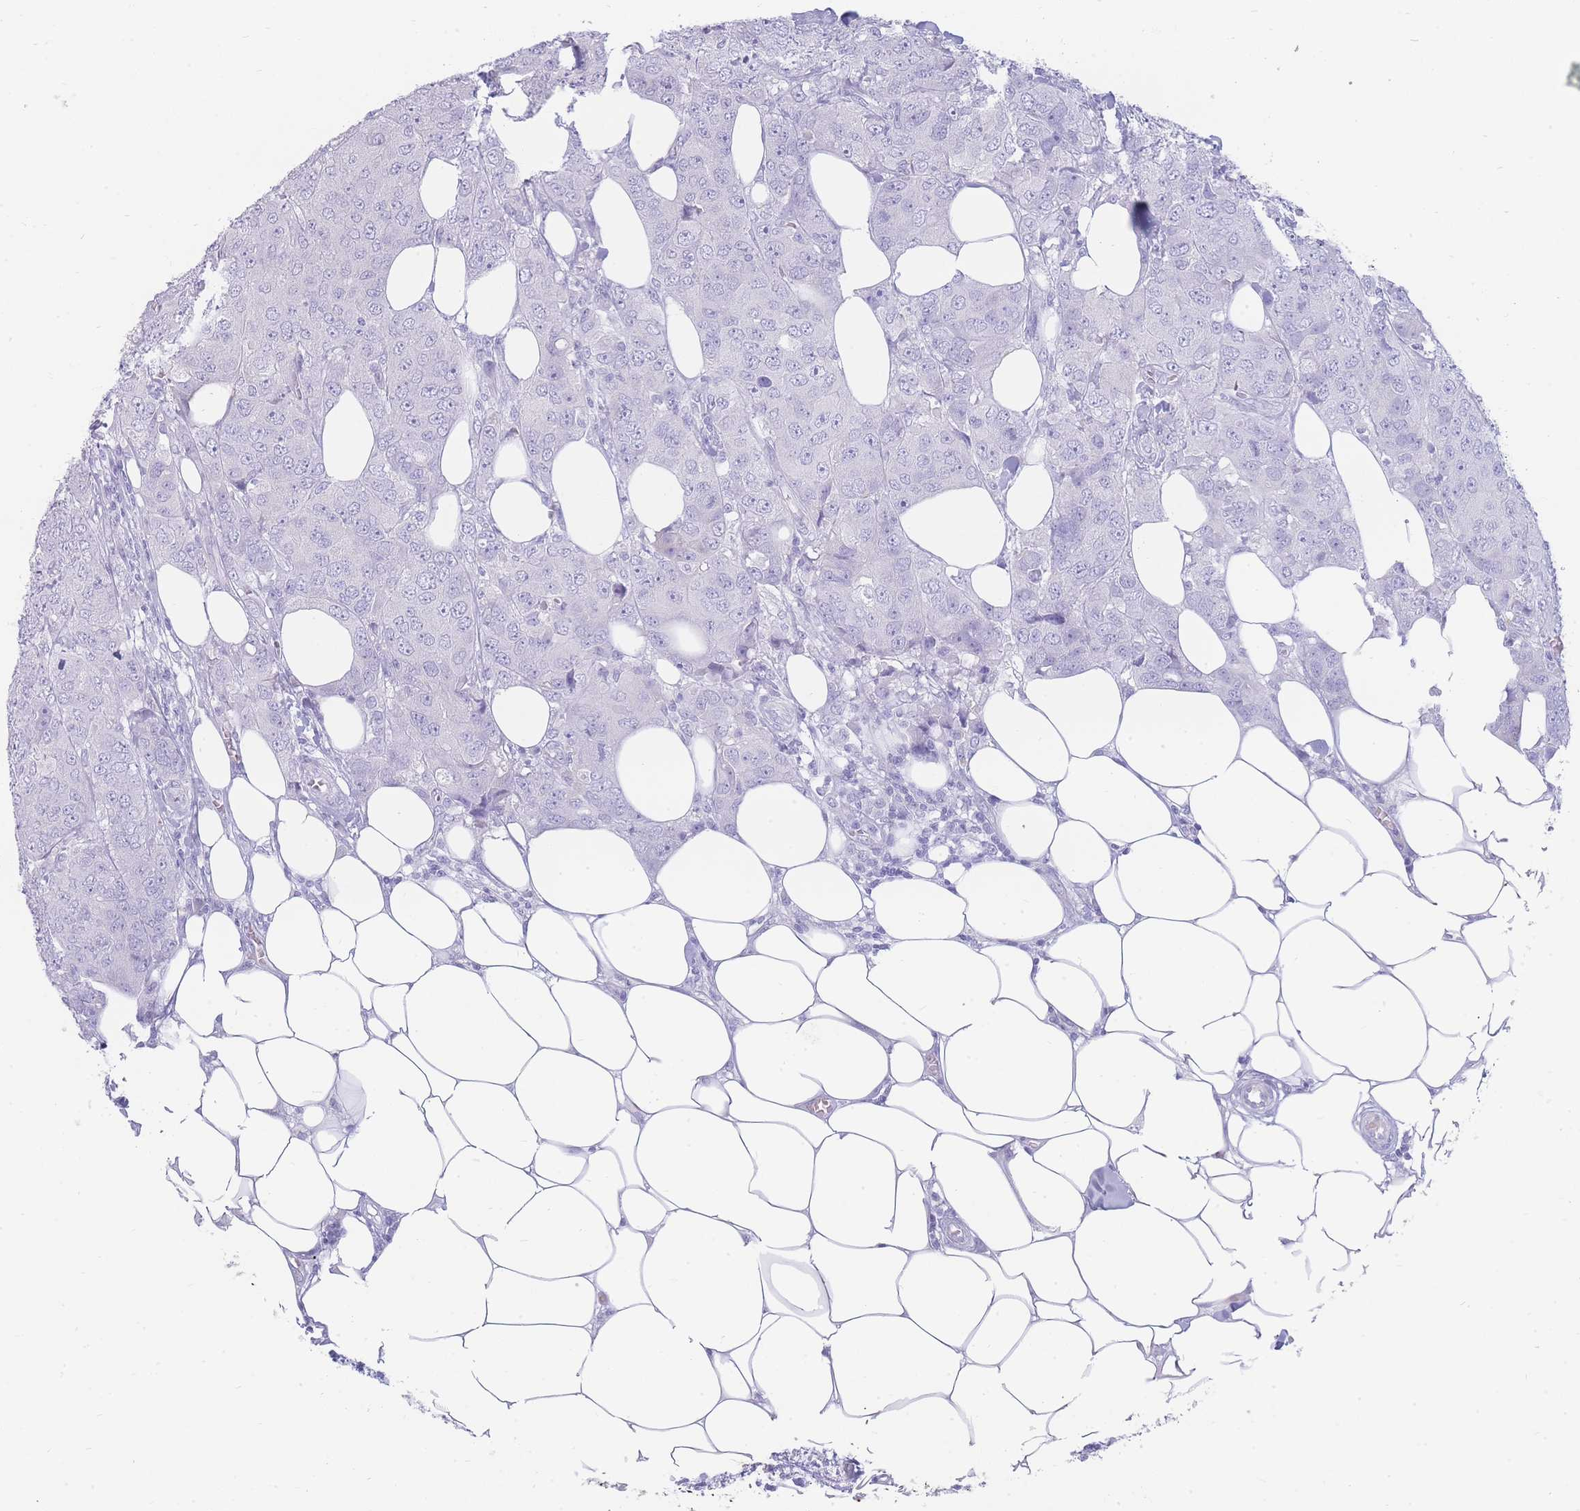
{"staining": {"intensity": "negative", "quantity": "none", "location": "none"}, "tissue": "breast cancer", "cell_type": "Tumor cells", "image_type": "cancer", "snomed": [{"axis": "morphology", "description": "Duct carcinoma"}, {"axis": "topography", "description": "Breast"}], "caption": "Tumor cells show no significant protein expression in breast cancer. Nuclei are stained in blue.", "gene": "UPK1A", "patient": {"sex": "female", "age": 43}}